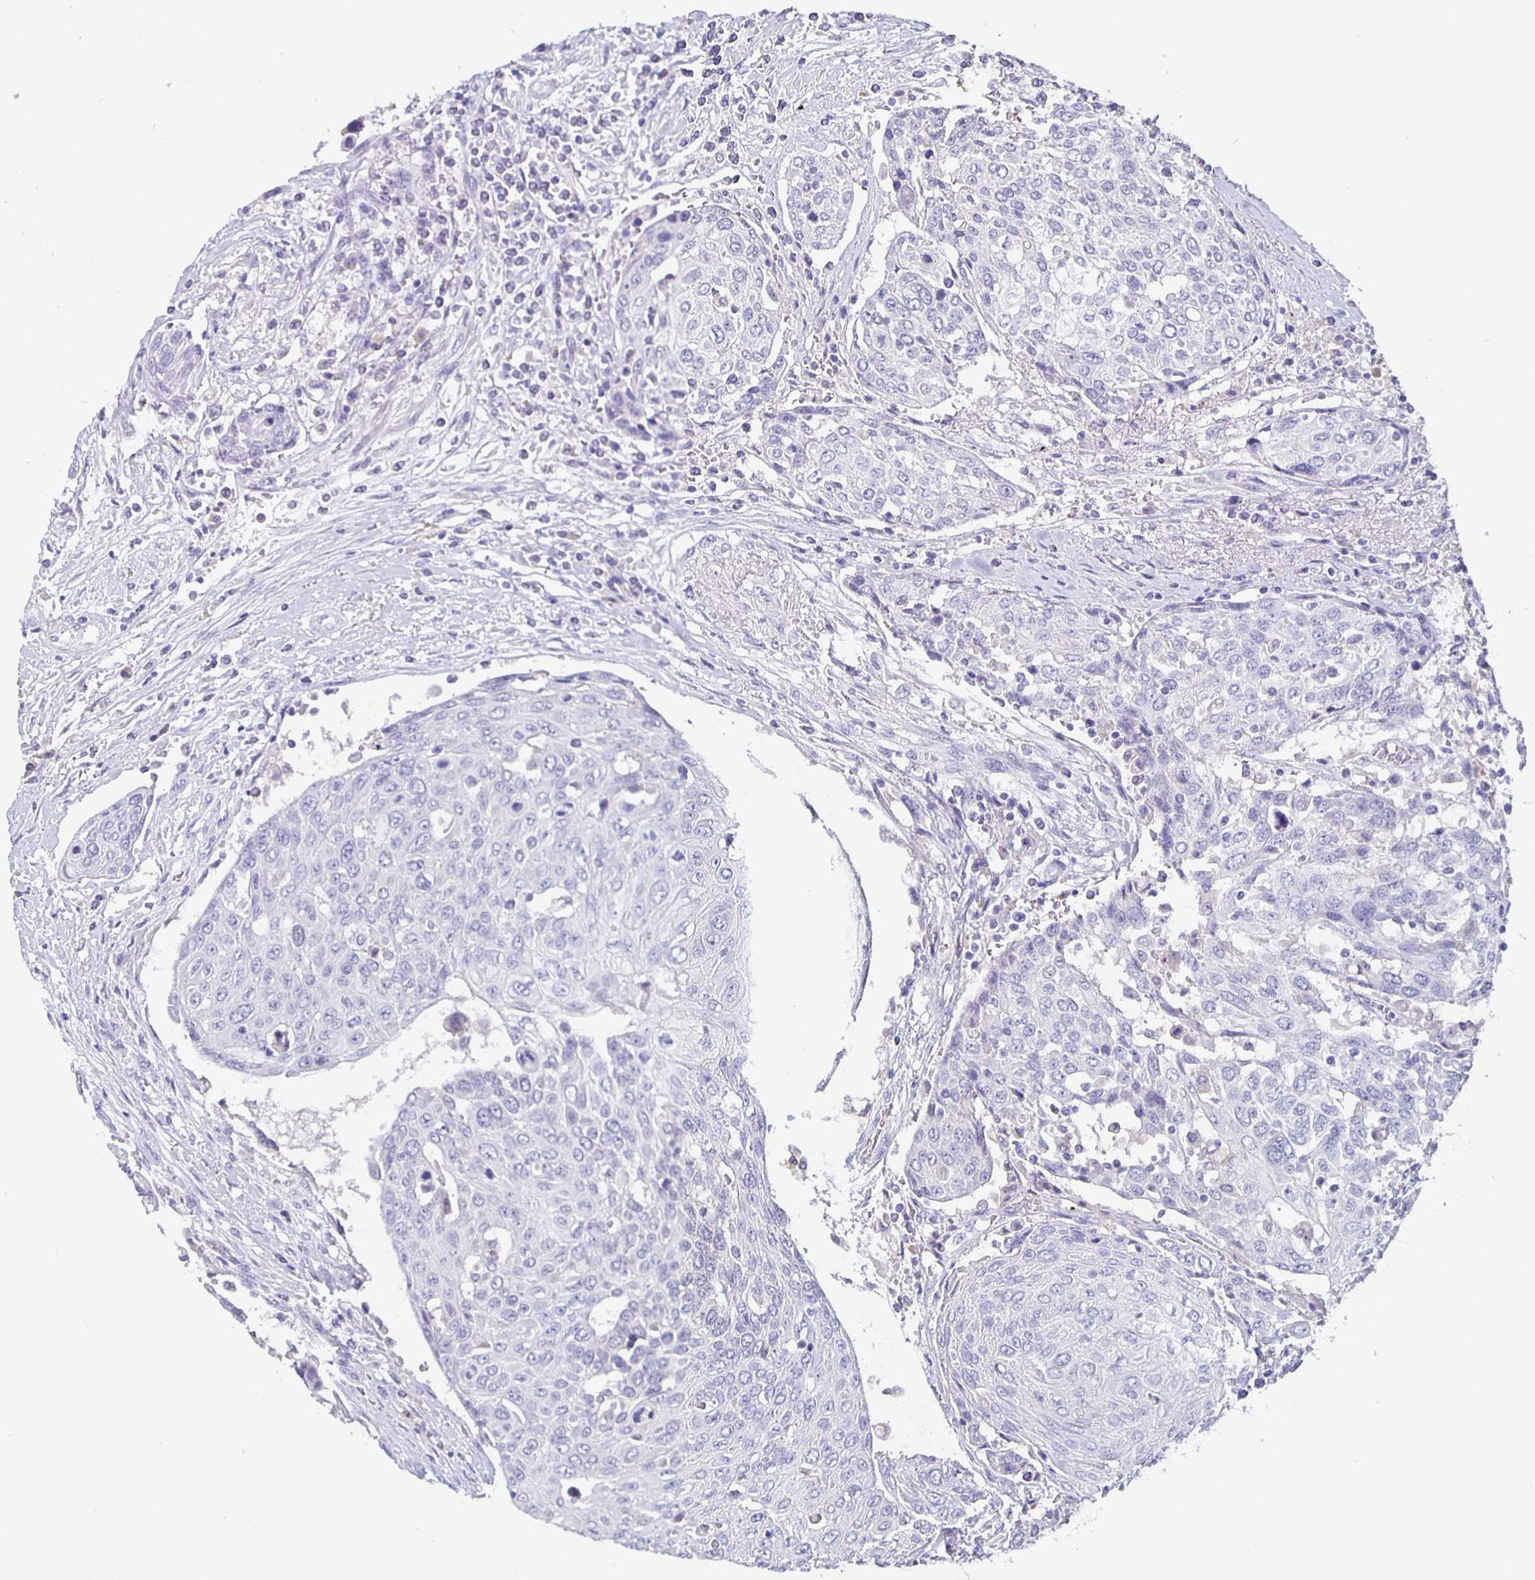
{"staining": {"intensity": "negative", "quantity": "none", "location": "none"}, "tissue": "urothelial cancer", "cell_type": "Tumor cells", "image_type": "cancer", "snomed": [{"axis": "morphology", "description": "Urothelial carcinoma, High grade"}, {"axis": "topography", "description": "Urinary bladder"}], "caption": "Immunohistochemical staining of urothelial cancer shows no significant staining in tumor cells. (Immunohistochemistry, brightfield microscopy, high magnification).", "gene": "GPX4", "patient": {"sex": "female", "age": 70}}